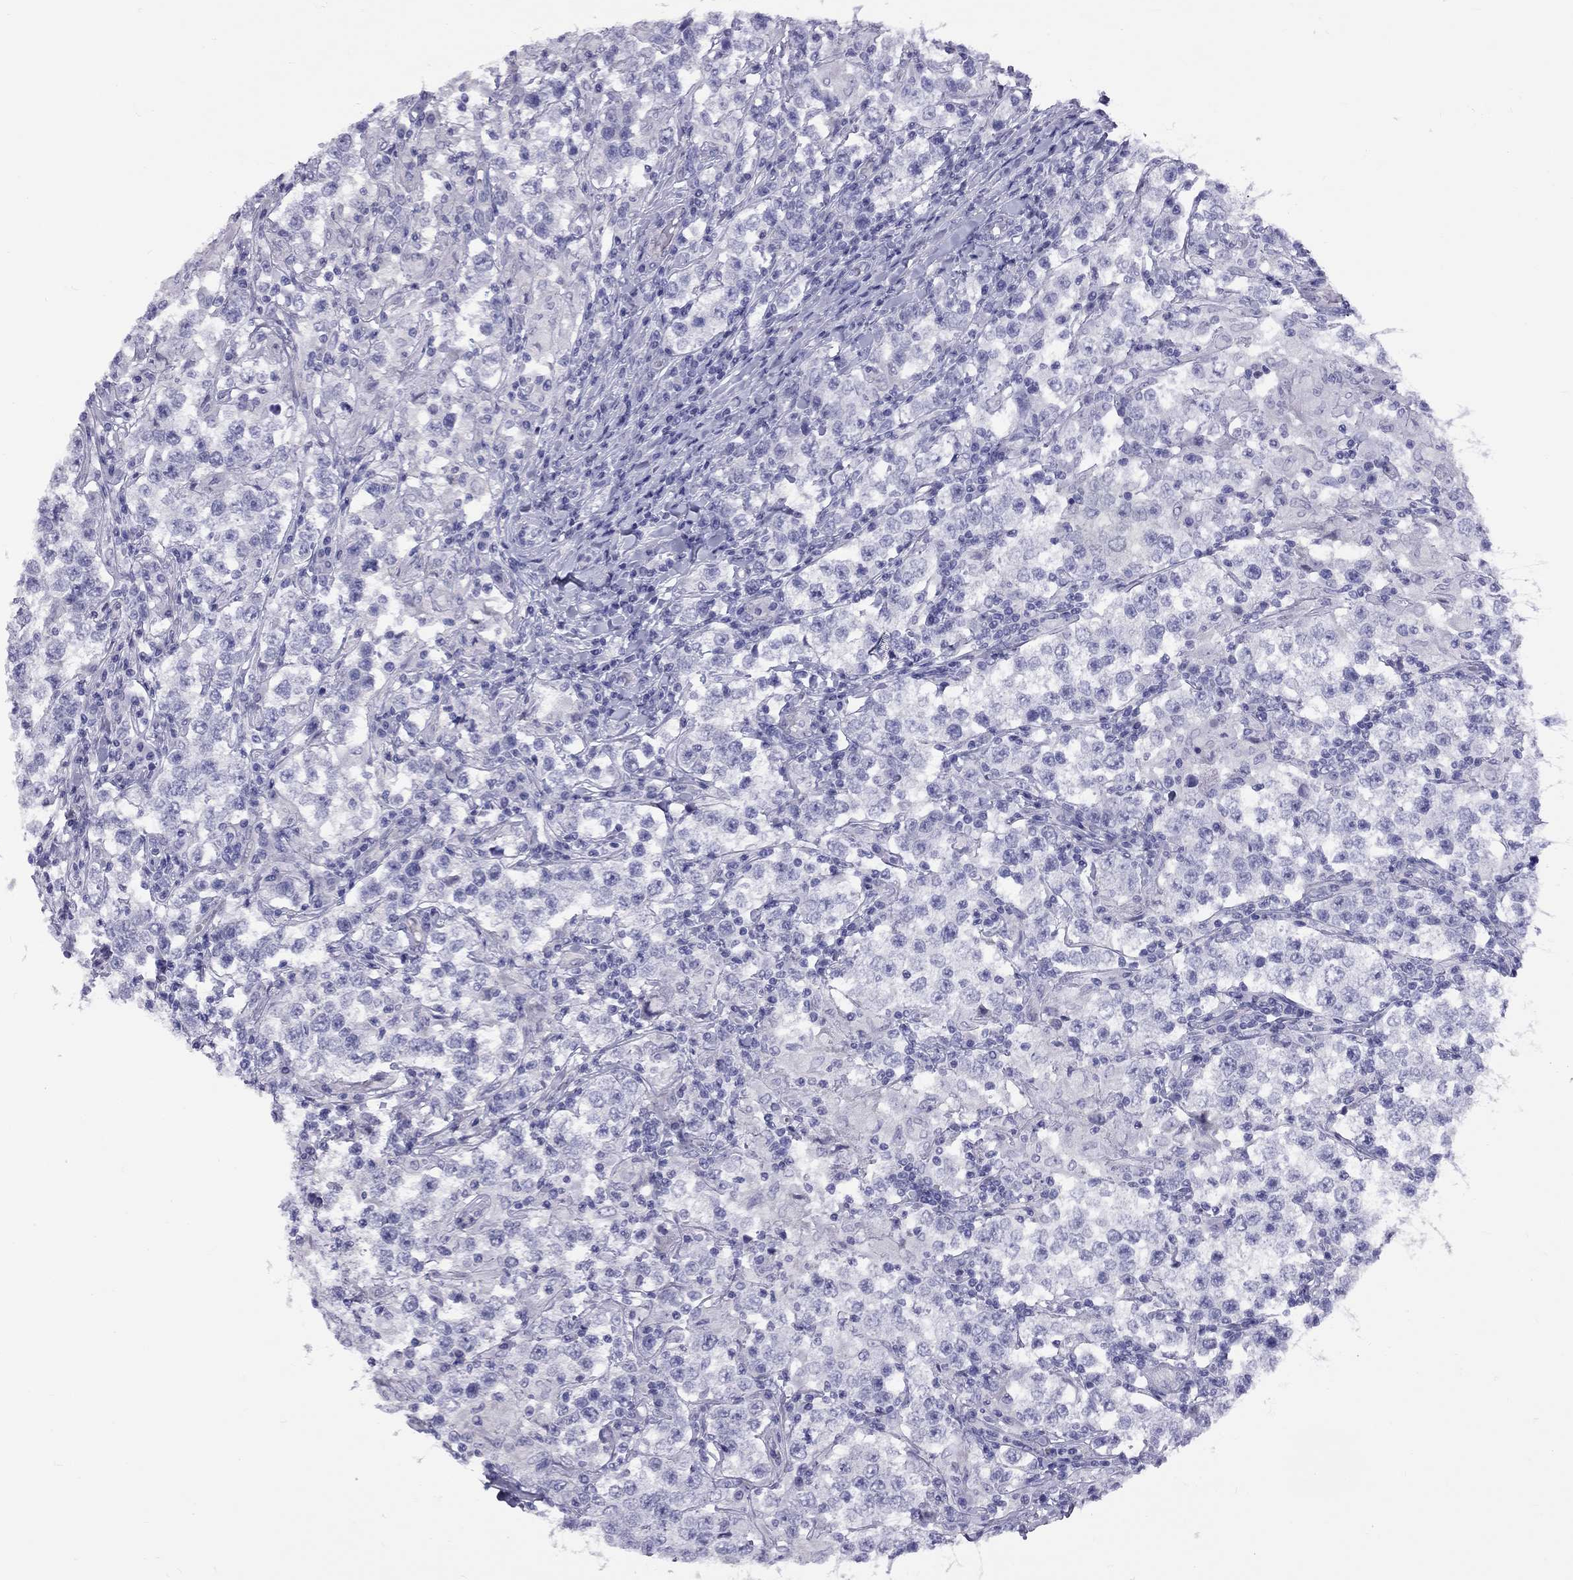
{"staining": {"intensity": "negative", "quantity": "none", "location": "none"}, "tissue": "testis cancer", "cell_type": "Tumor cells", "image_type": "cancer", "snomed": [{"axis": "morphology", "description": "Seminoma, NOS"}, {"axis": "morphology", "description": "Carcinoma, Embryonal, NOS"}, {"axis": "topography", "description": "Testis"}], "caption": "DAB (3,3'-diaminobenzidine) immunohistochemical staining of testis cancer (embryonal carcinoma) reveals no significant positivity in tumor cells.", "gene": "FSCN3", "patient": {"sex": "male", "age": 41}}